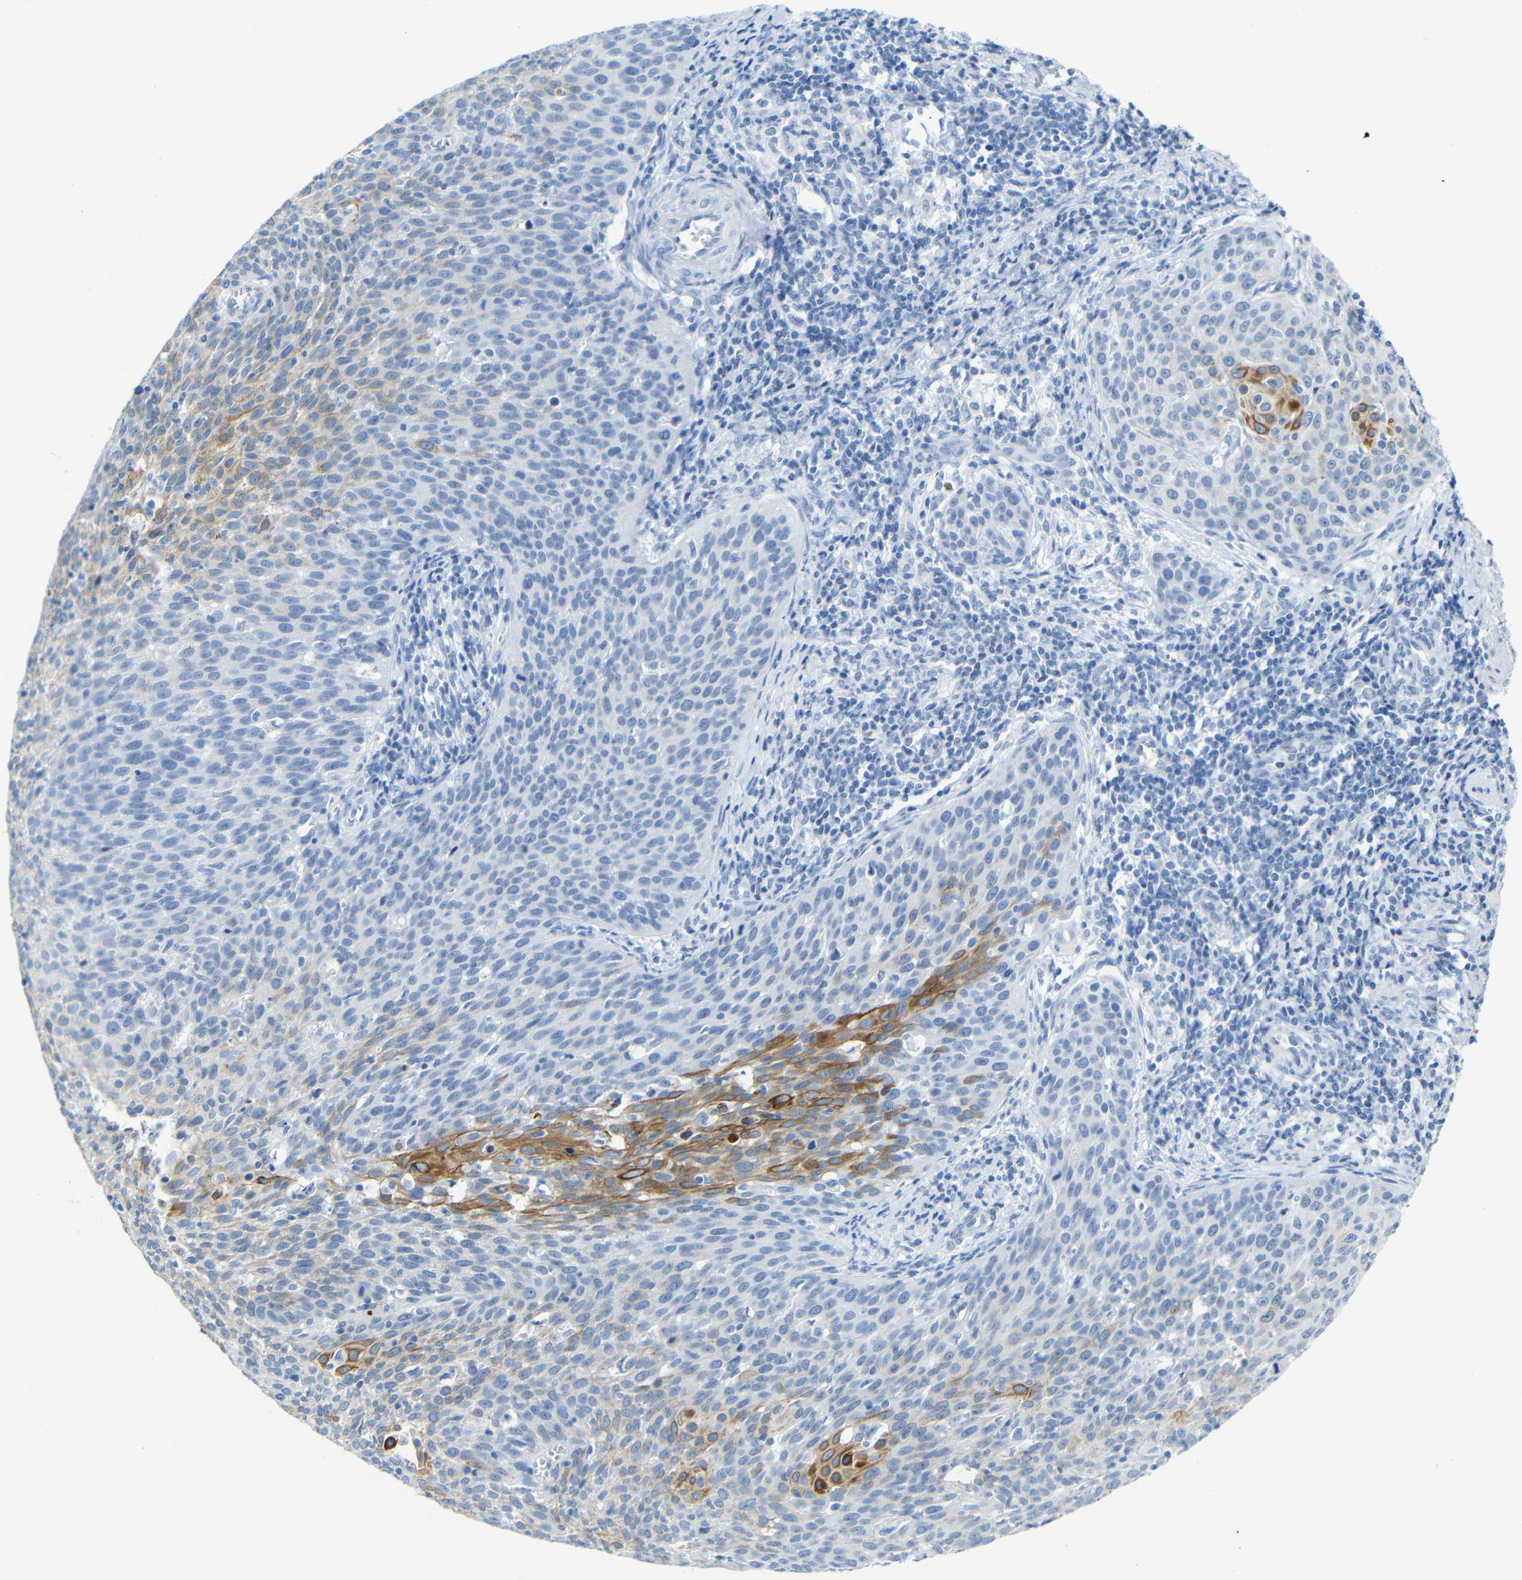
{"staining": {"intensity": "moderate", "quantity": "25%-75%", "location": "cytoplasmic/membranous"}, "tissue": "cervical cancer", "cell_type": "Tumor cells", "image_type": "cancer", "snomed": [{"axis": "morphology", "description": "Squamous cell carcinoma, NOS"}, {"axis": "topography", "description": "Cervix"}], "caption": "This photomicrograph exhibits cervical cancer (squamous cell carcinoma) stained with immunohistochemistry to label a protein in brown. The cytoplasmic/membranous of tumor cells show moderate positivity for the protein. Nuclei are counter-stained blue.", "gene": "DYNAP", "patient": {"sex": "female", "age": 38}}